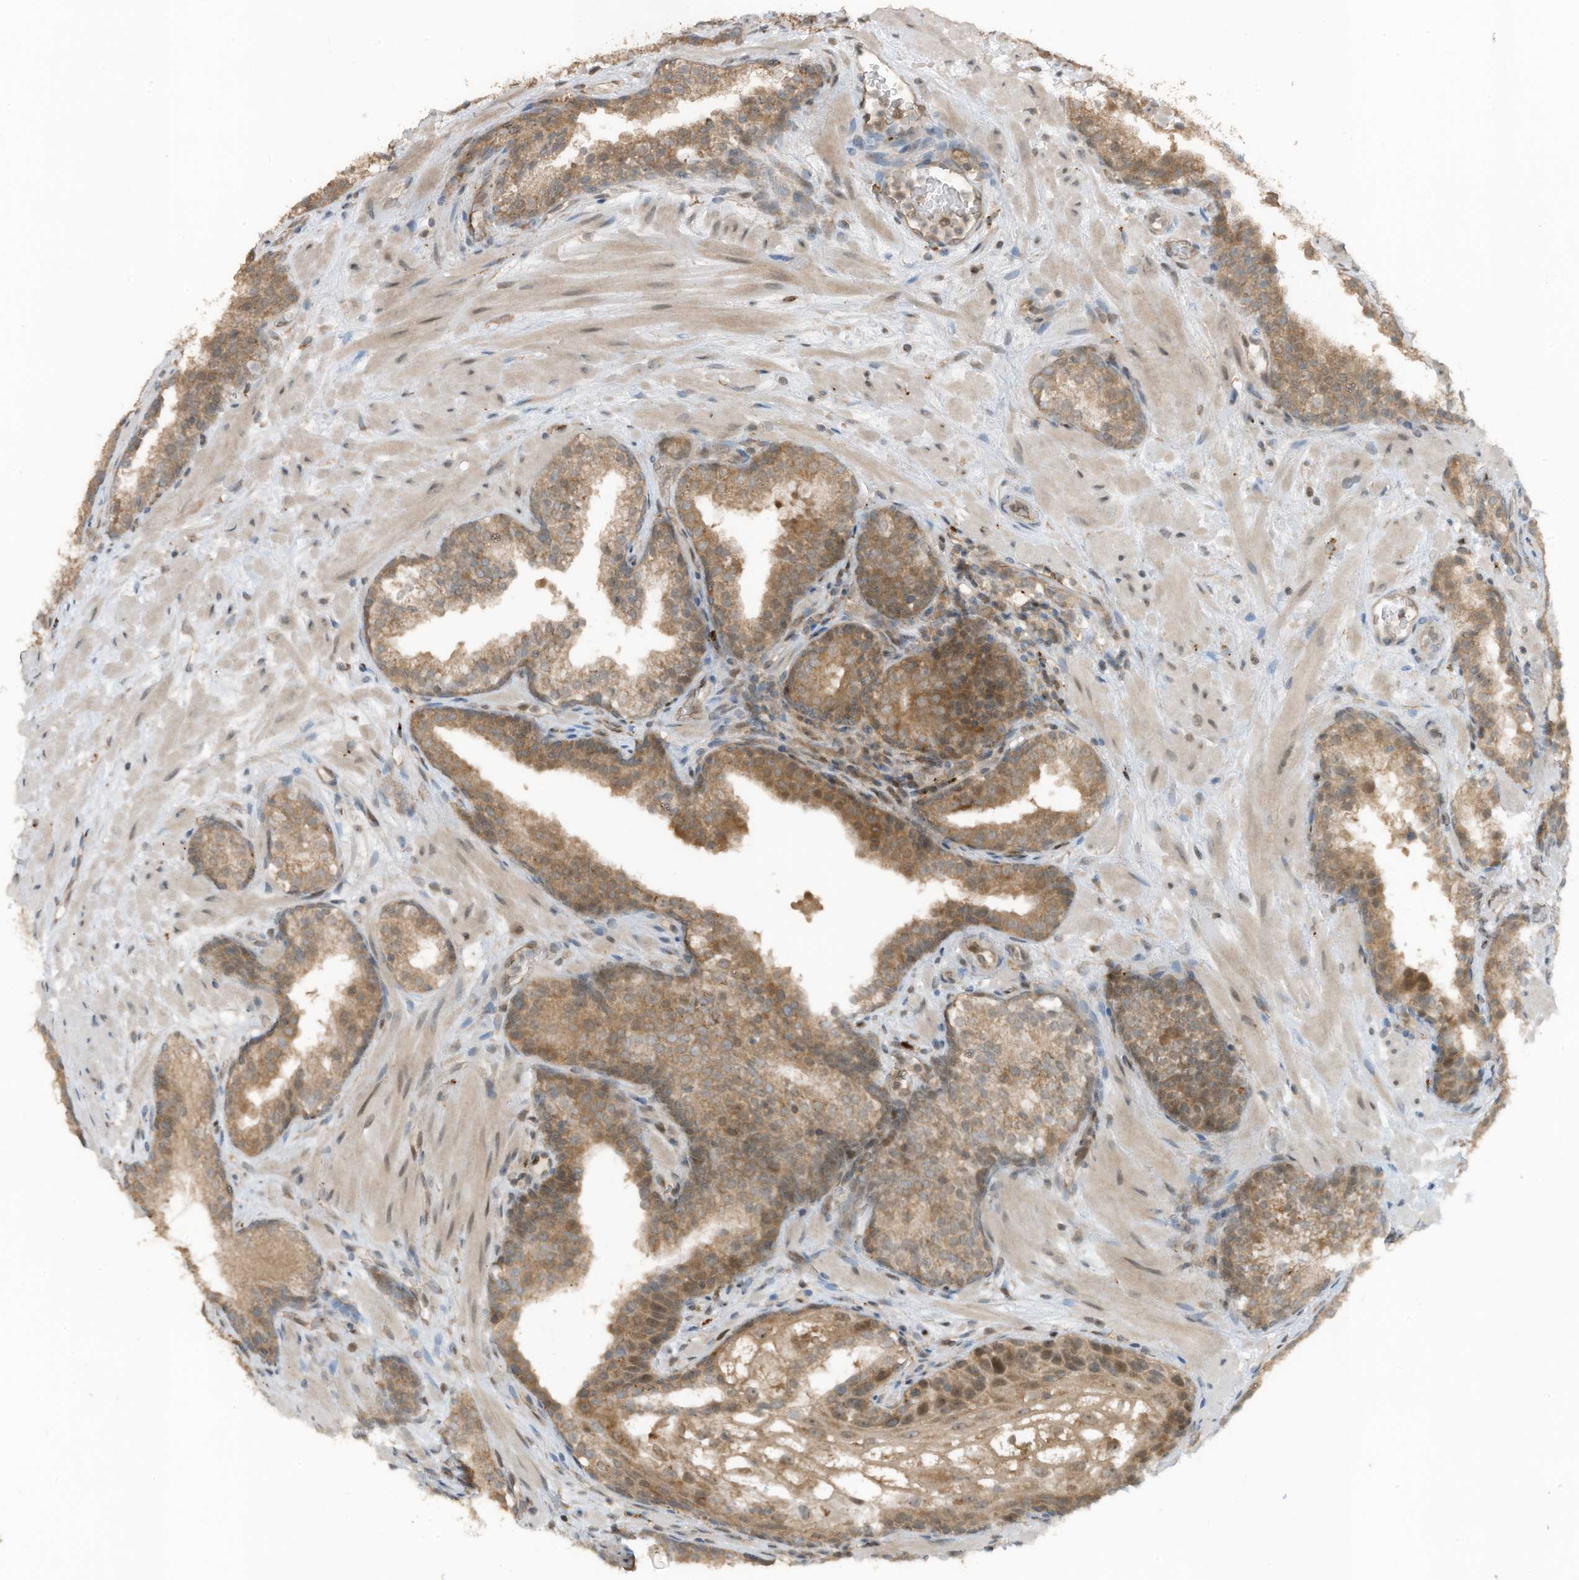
{"staining": {"intensity": "moderate", "quantity": ">75%", "location": "cytoplasmic/membranous,nuclear"}, "tissue": "prostate cancer", "cell_type": "Tumor cells", "image_type": "cancer", "snomed": [{"axis": "morphology", "description": "Adenocarcinoma, High grade"}, {"axis": "topography", "description": "Prostate"}], "caption": "Protein expression analysis of prostate high-grade adenocarcinoma demonstrates moderate cytoplasmic/membranous and nuclear expression in approximately >75% of tumor cells.", "gene": "TXNDC9", "patient": {"sex": "male", "age": 56}}